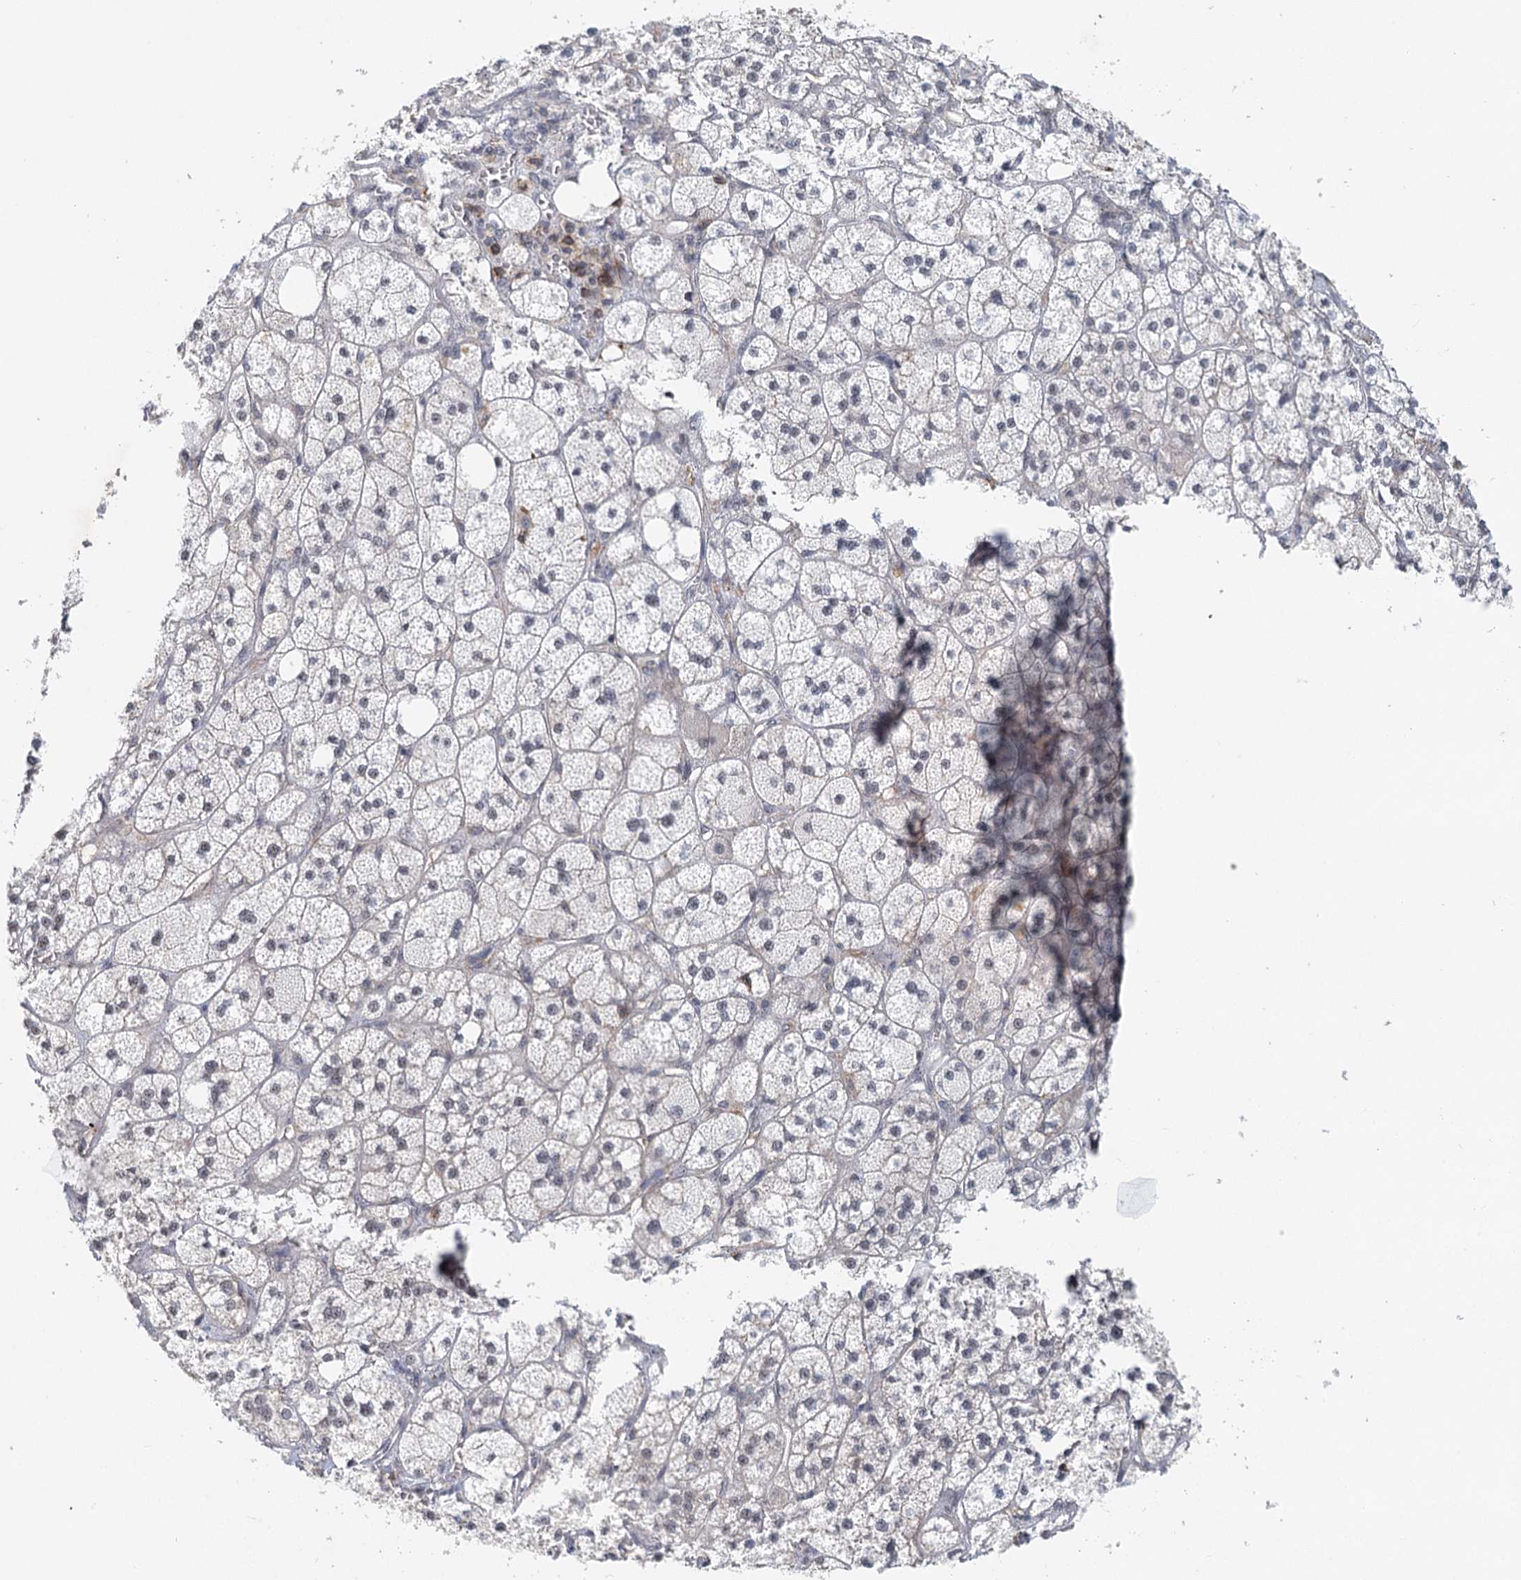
{"staining": {"intensity": "weak", "quantity": "<25%", "location": "nuclear"}, "tissue": "adrenal gland", "cell_type": "Glandular cells", "image_type": "normal", "snomed": [{"axis": "morphology", "description": "Normal tissue, NOS"}, {"axis": "topography", "description": "Adrenal gland"}], "caption": "Immunohistochemistry micrograph of benign adrenal gland stained for a protein (brown), which reveals no expression in glandular cells.", "gene": "CDC42SE2", "patient": {"sex": "male", "age": 61}}